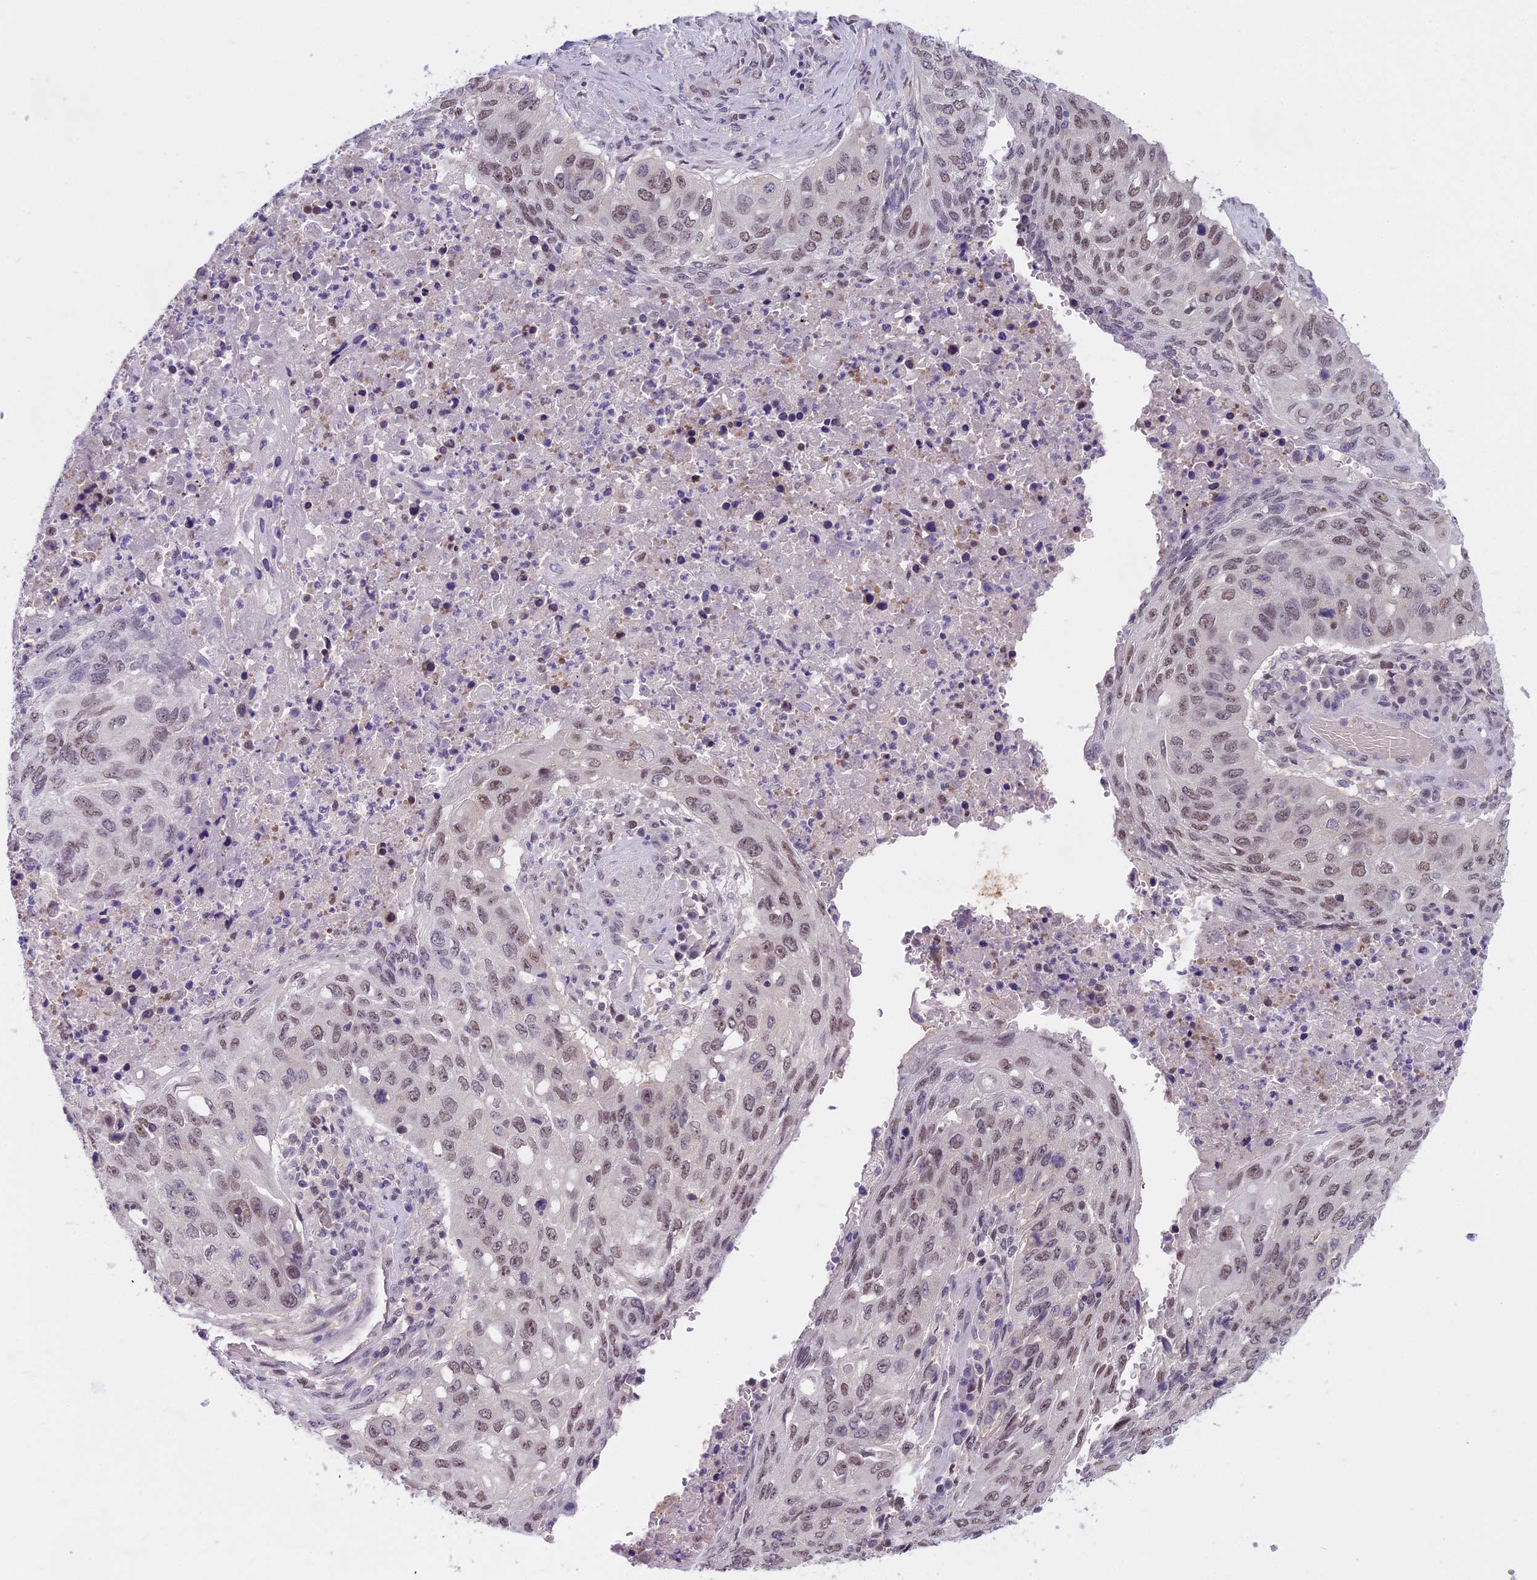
{"staining": {"intensity": "moderate", "quantity": "25%-75%", "location": "nuclear"}, "tissue": "lung cancer", "cell_type": "Tumor cells", "image_type": "cancer", "snomed": [{"axis": "morphology", "description": "Squamous cell carcinoma, NOS"}, {"axis": "topography", "description": "Lung"}], "caption": "Protein expression analysis of lung squamous cell carcinoma demonstrates moderate nuclear expression in about 25%-75% of tumor cells.", "gene": "MAT2A", "patient": {"sex": "female", "age": 63}}